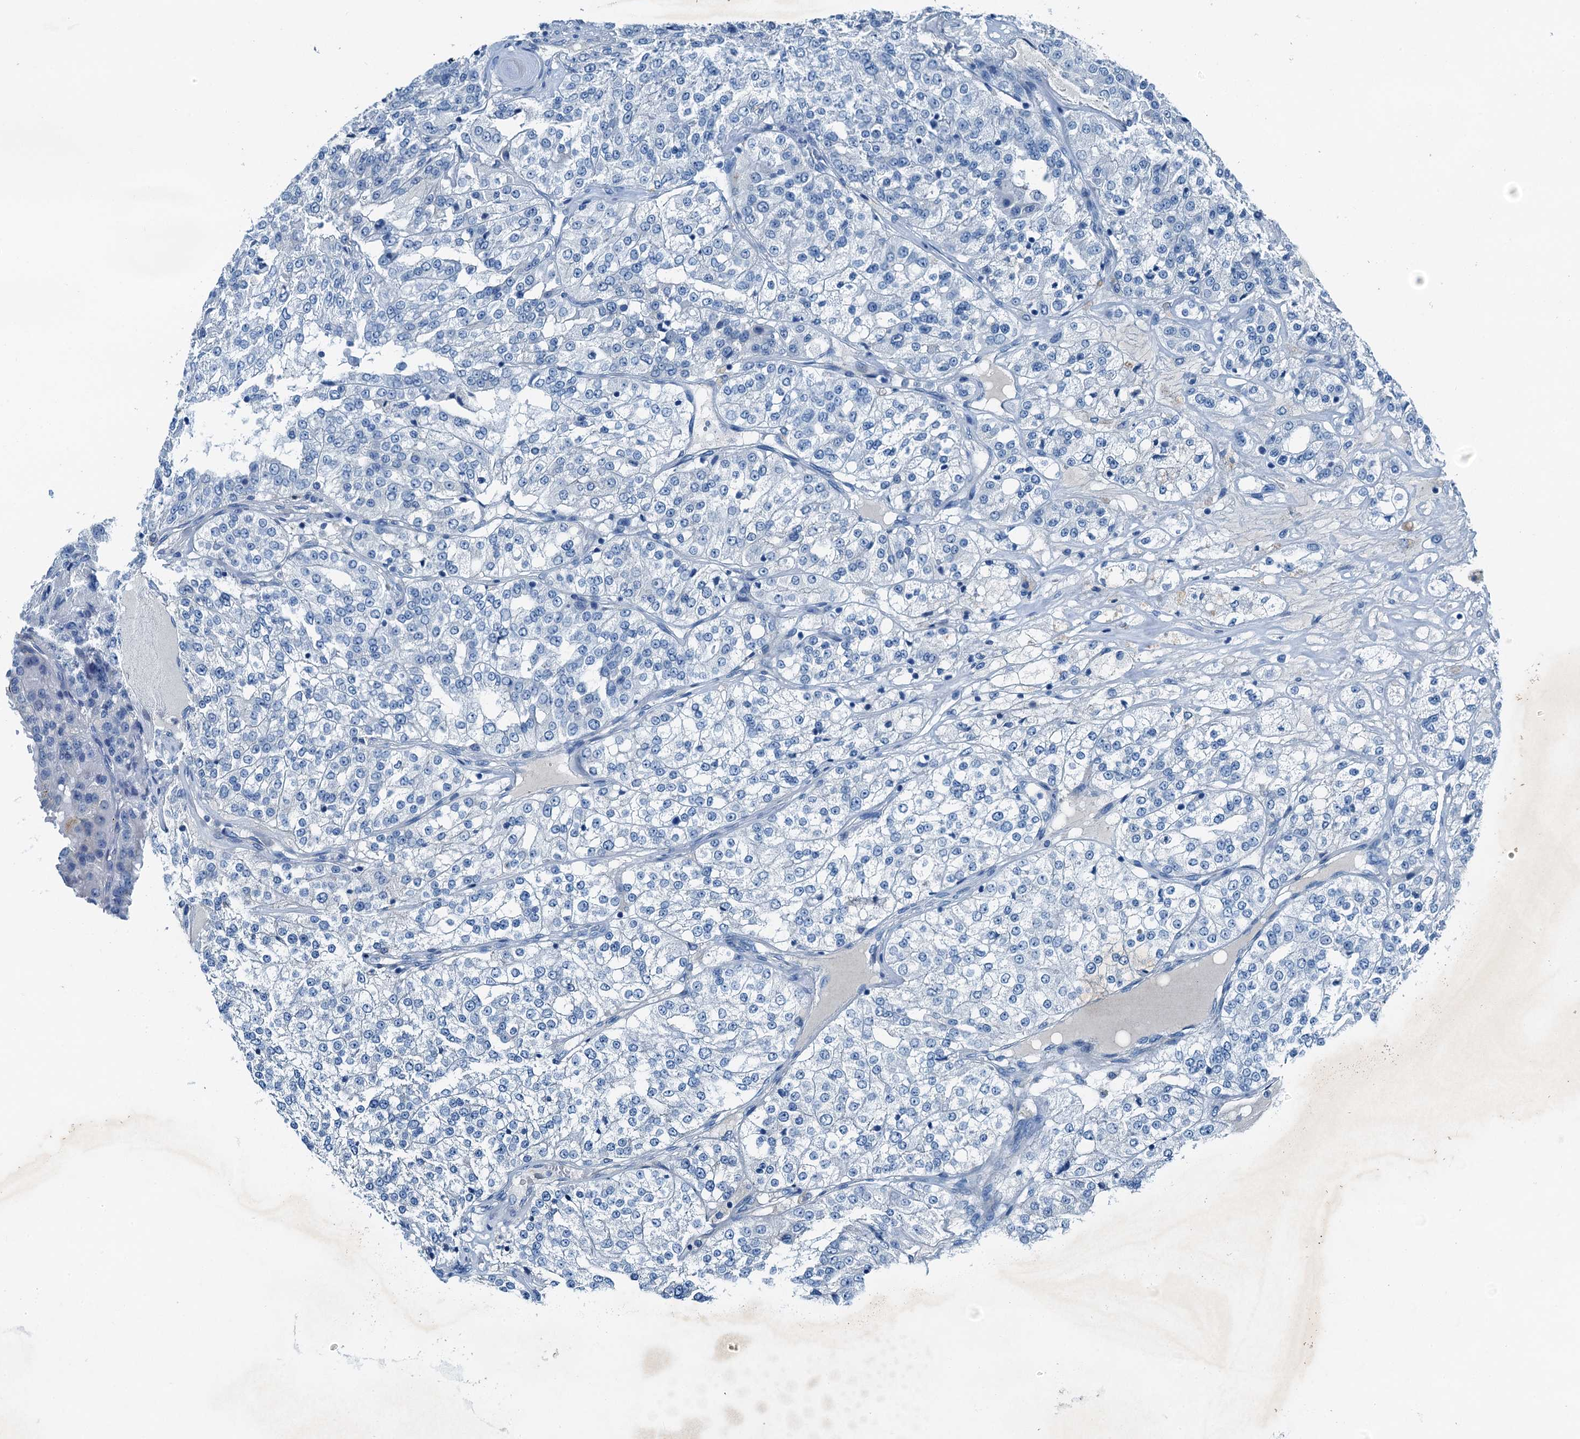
{"staining": {"intensity": "negative", "quantity": "none", "location": "none"}, "tissue": "renal cancer", "cell_type": "Tumor cells", "image_type": "cancer", "snomed": [{"axis": "morphology", "description": "Adenocarcinoma, NOS"}, {"axis": "topography", "description": "Kidney"}], "caption": "Tumor cells are negative for brown protein staining in adenocarcinoma (renal).", "gene": "RAB3IL1", "patient": {"sex": "female", "age": 63}}